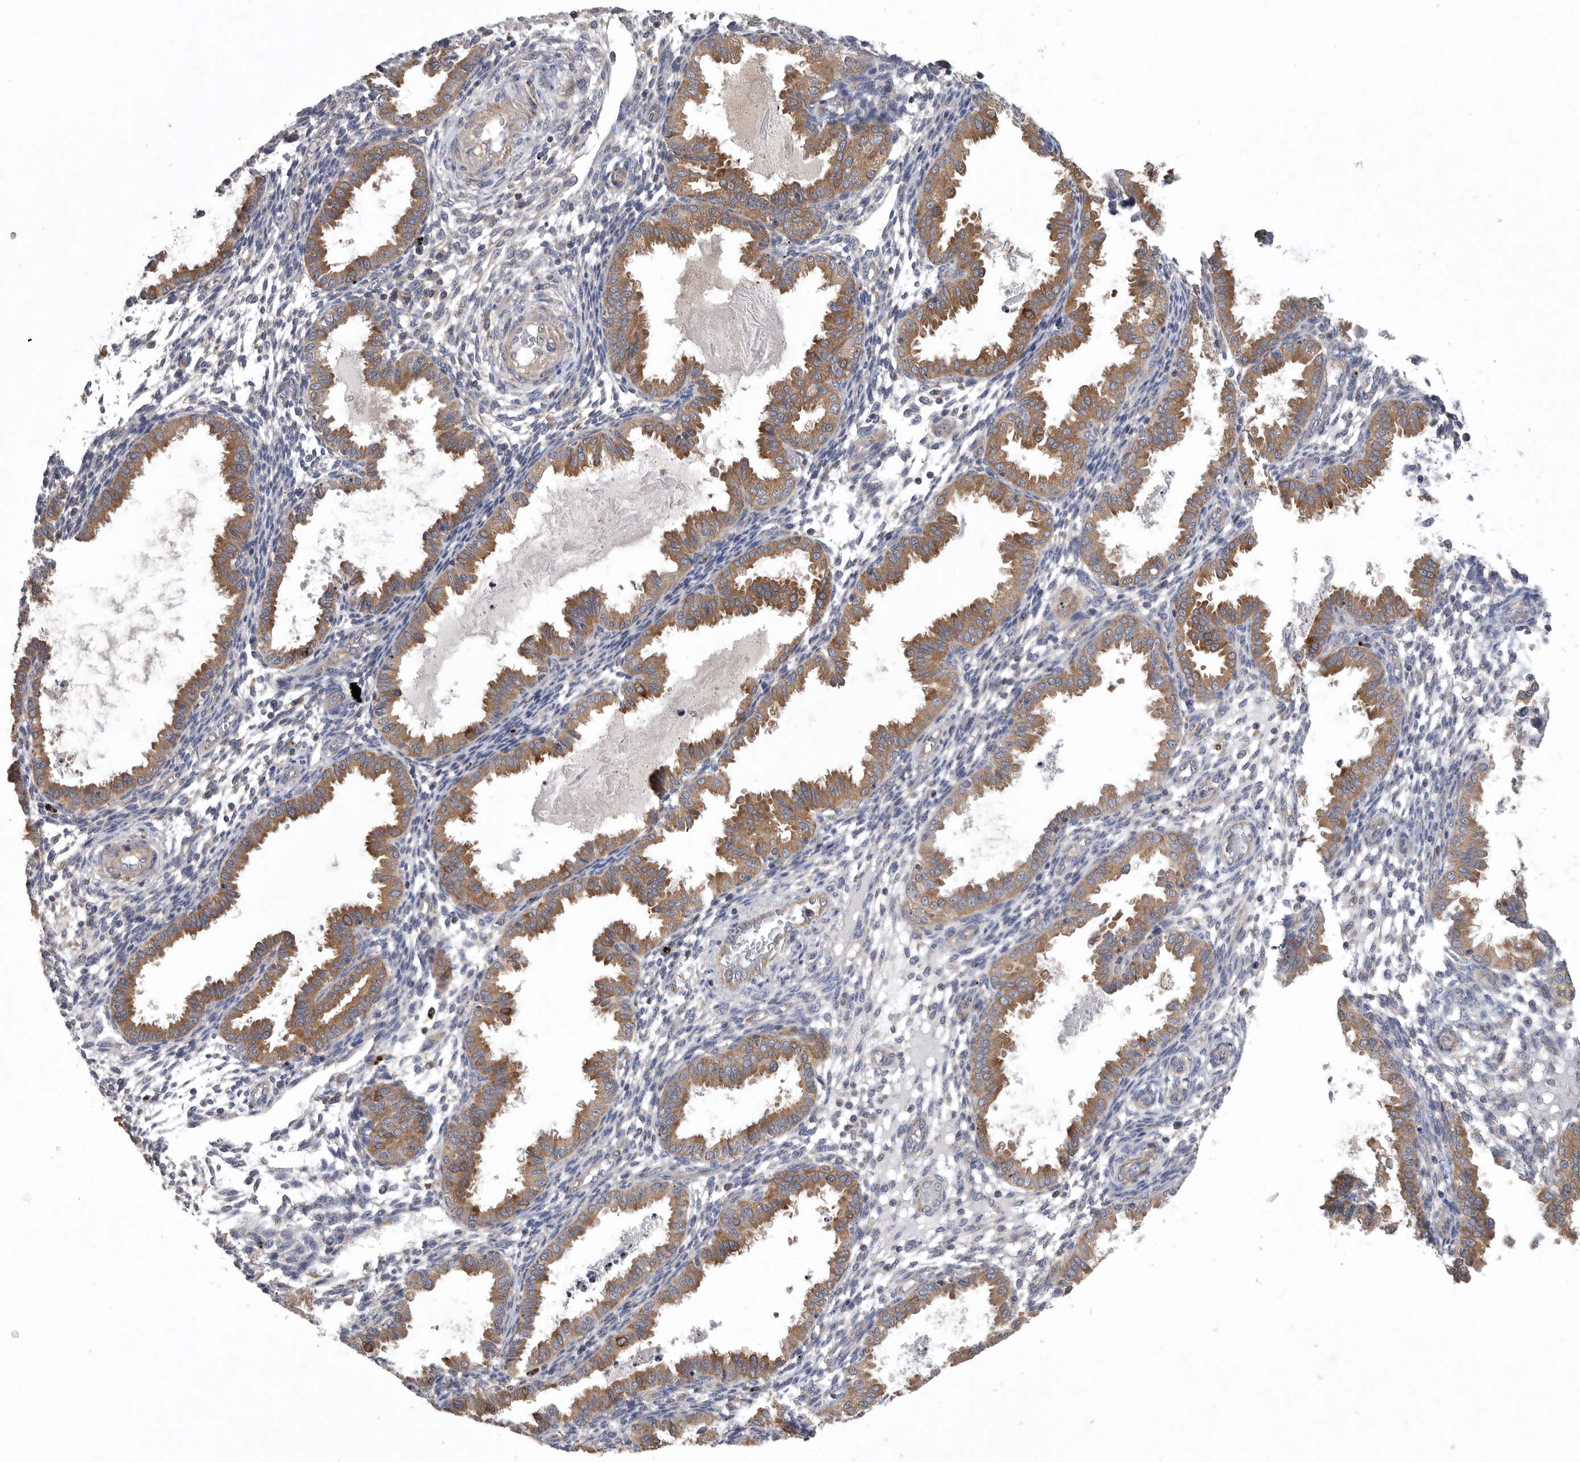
{"staining": {"intensity": "negative", "quantity": "none", "location": "none"}, "tissue": "endometrium", "cell_type": "Cells in endometrial stroma", "image_type": "normal", "snomed": [{"axis": "morphology", "description": "Normal tissue, NOS"}, {"axis": "topography", "description": "Endometrium"}], "caption": "This is an immunohistochemistry micrograph of unremarkable human endometrium. There is no expression in cells in endometrial stroma.", "gene": "OXR1", "patient": {"sex": "female", "age": 33}}